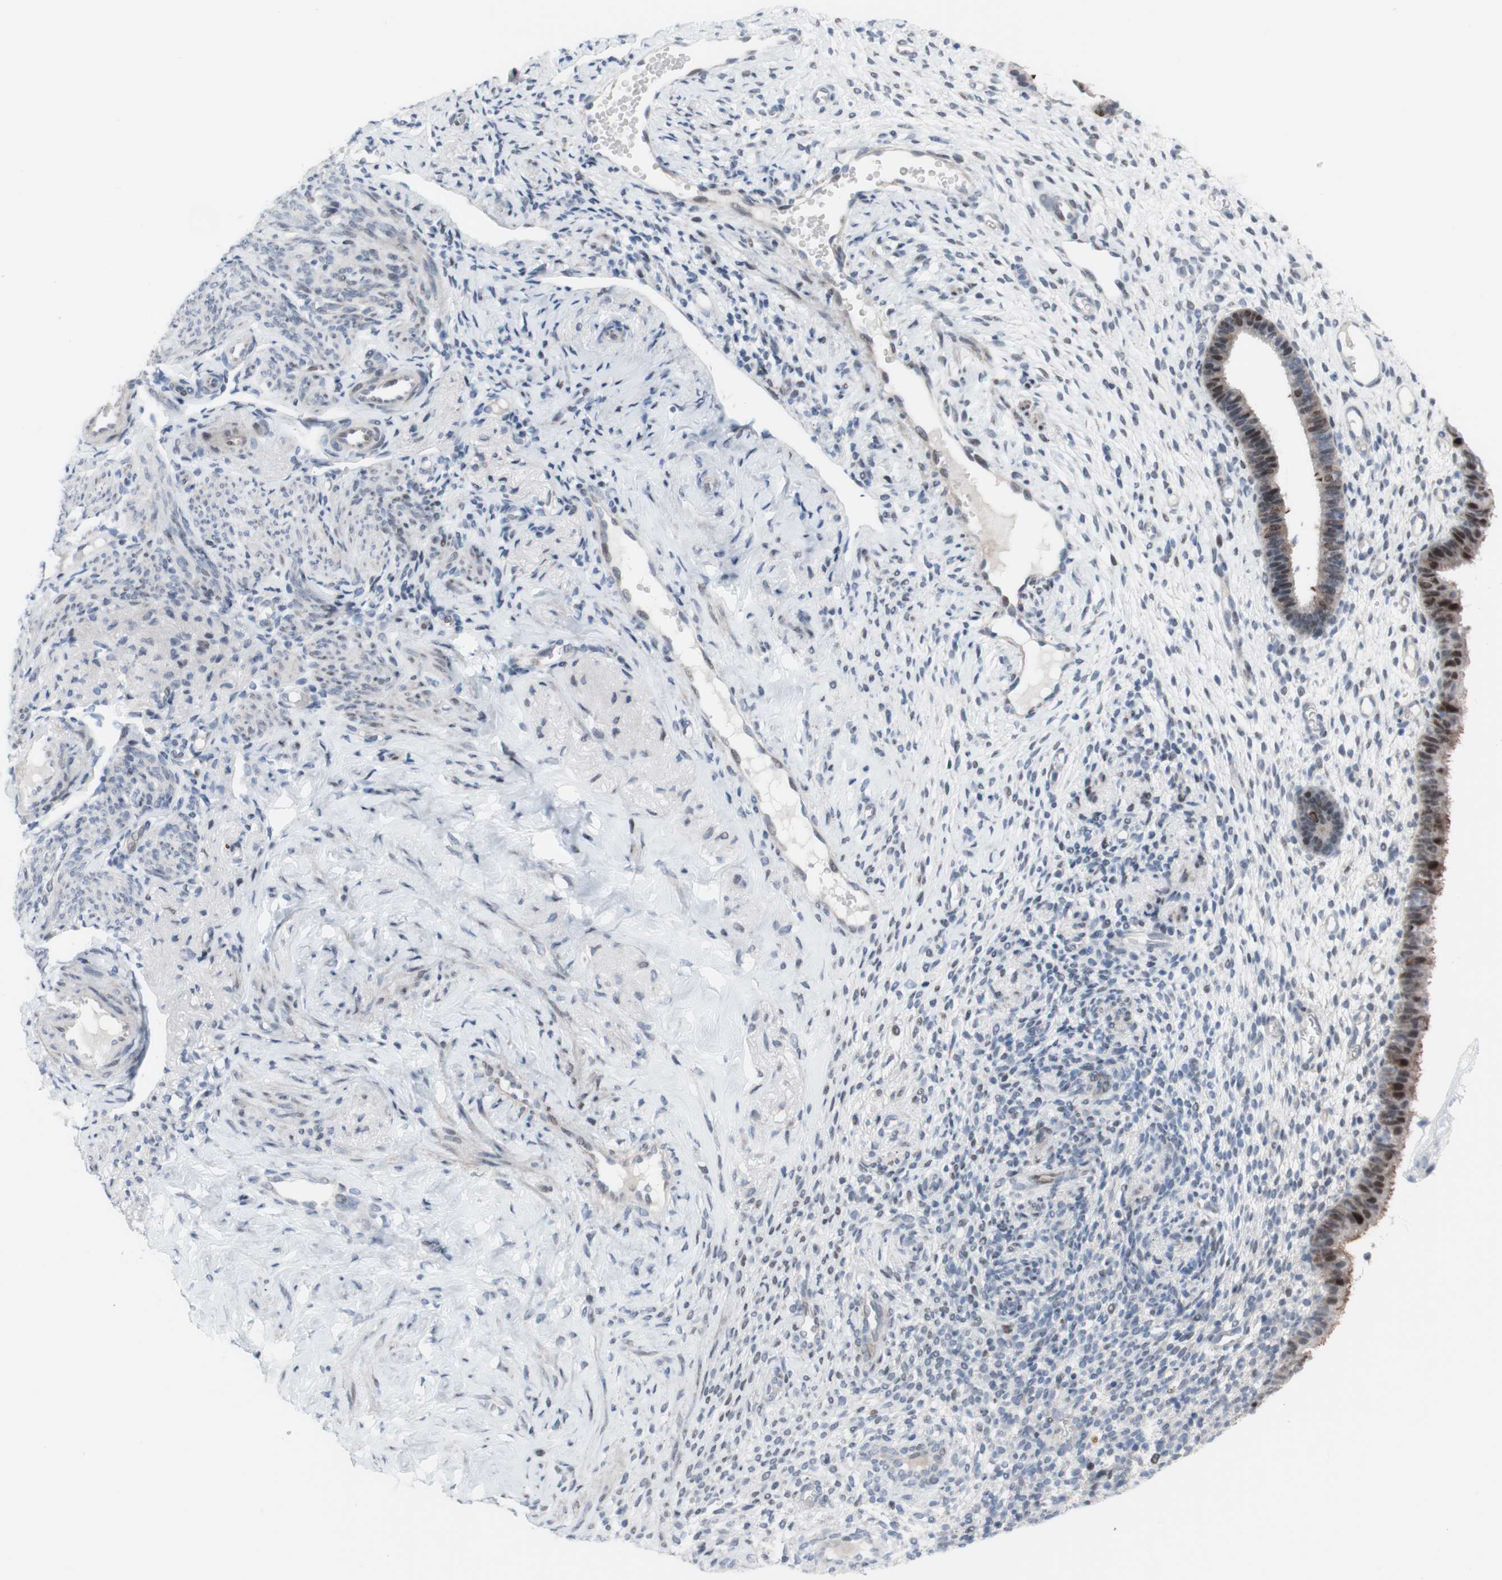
{"staining": {"intensity": "negative", "quantity": "none", "location": "none"}, "tissue": "endometrium", "cell_type": "Cells in endometrial stroma", "image_type": "normal", "snomed": [{"axis": "morphology", "description": "Normal tissue, NOS"}, {"axis": "topography", "description": "Endometrium"}], "caption": "The photomicrograph reveals no staining of cells in endometrial stroma in benign endometrium.", "gene": "PHTF2", "patient": {"sex": "female", "age": 61}}